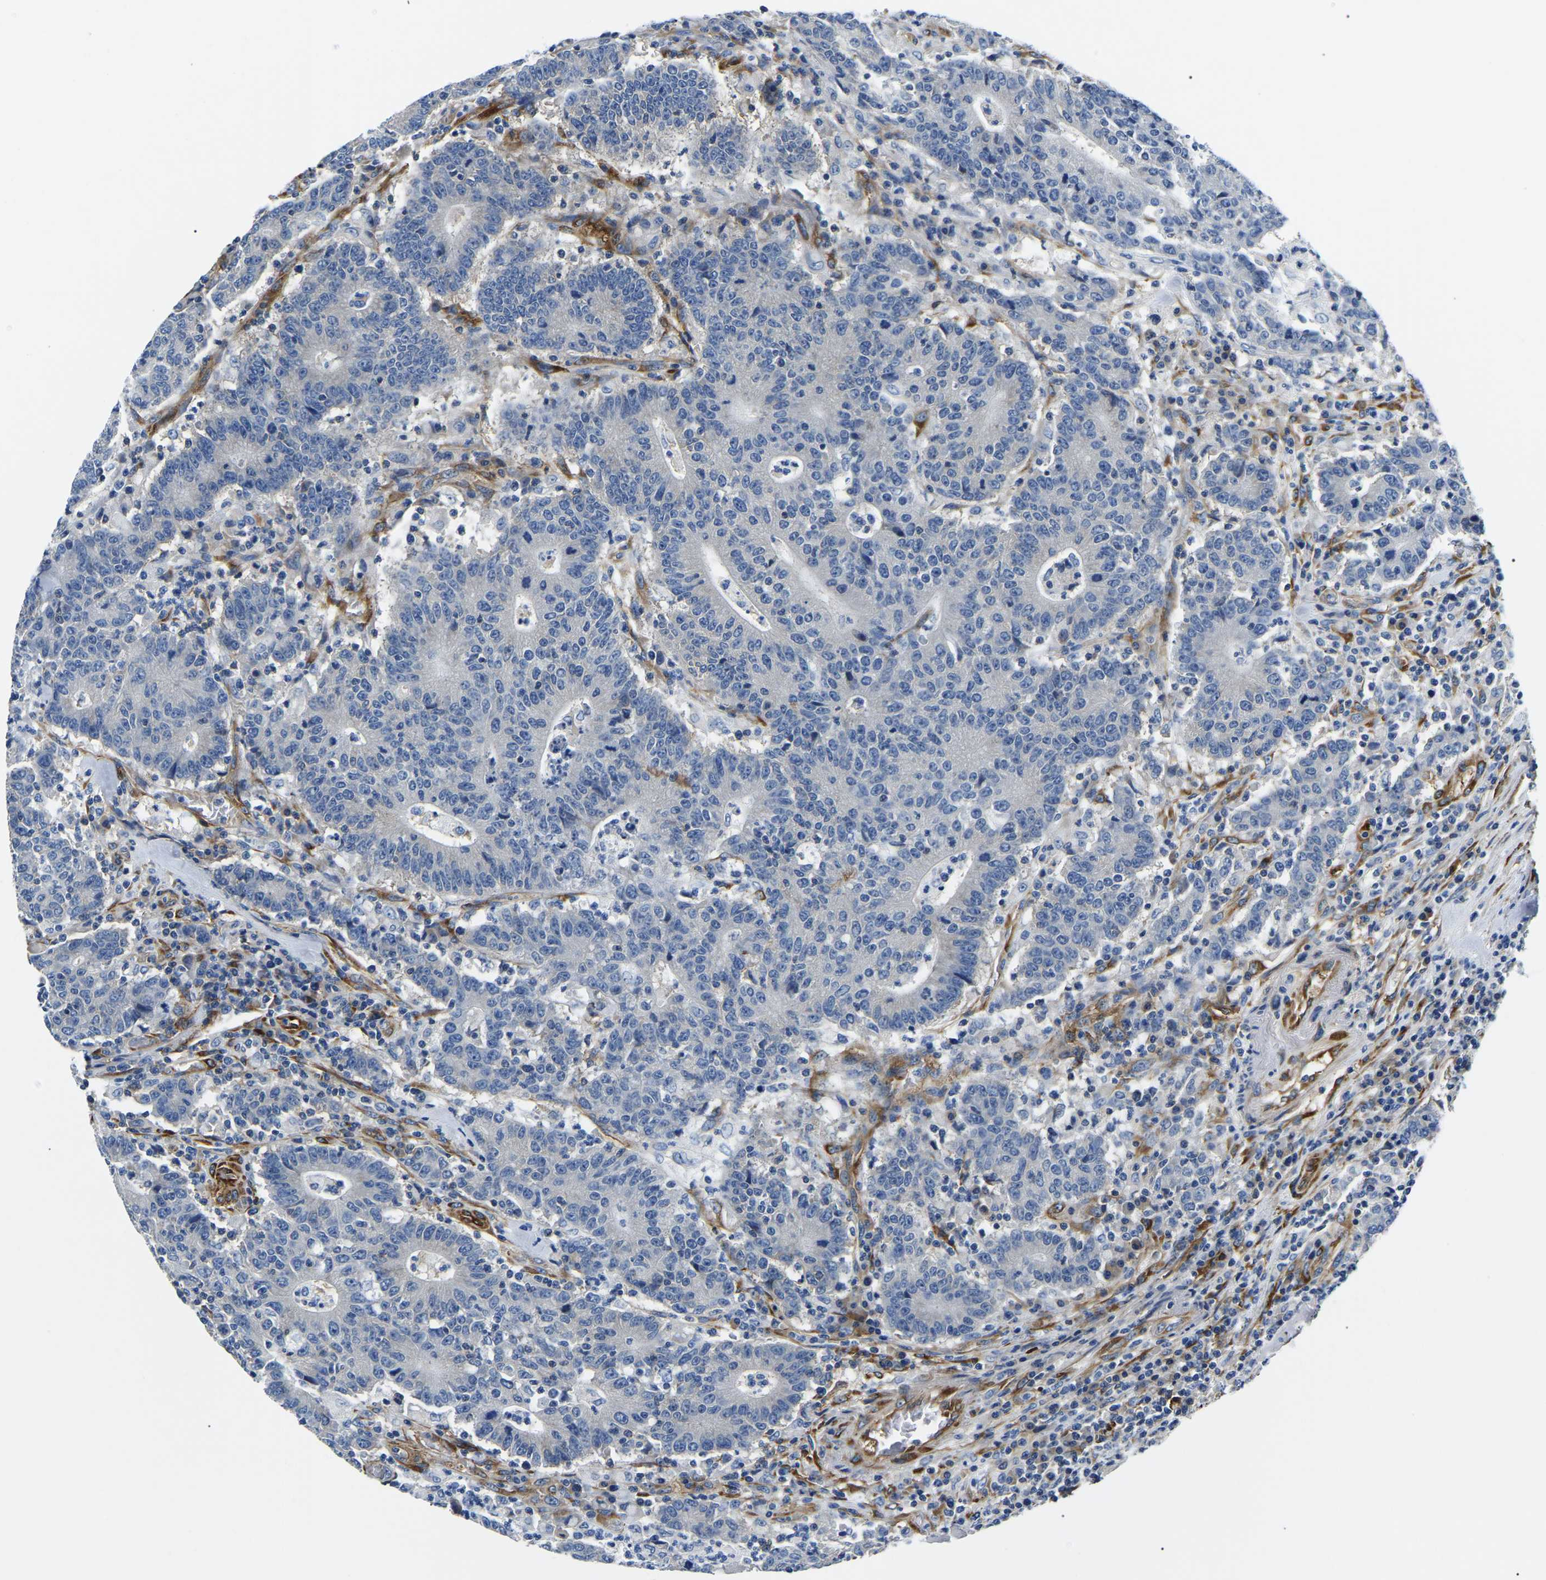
{"staining": {"intensity": "negative", "quantity": "none", "location": "none"}, "tissue": "colorectal cancer", "cell_type": "Tumor cells", "image_type": "cancer", "snomed": [{"axis": "morphology", "description": "Normal tissue, NOS"}, {"axis": "morphology", "description": "Adenocarcinoma, NOS"}, {"axis": "topography", "description": "Colon"}], "caption": "There is no significant positivity in tumor cells of colorectal cancer.", "gene": "DUSP8", "patient": {"sex": "female", "age": 75}}